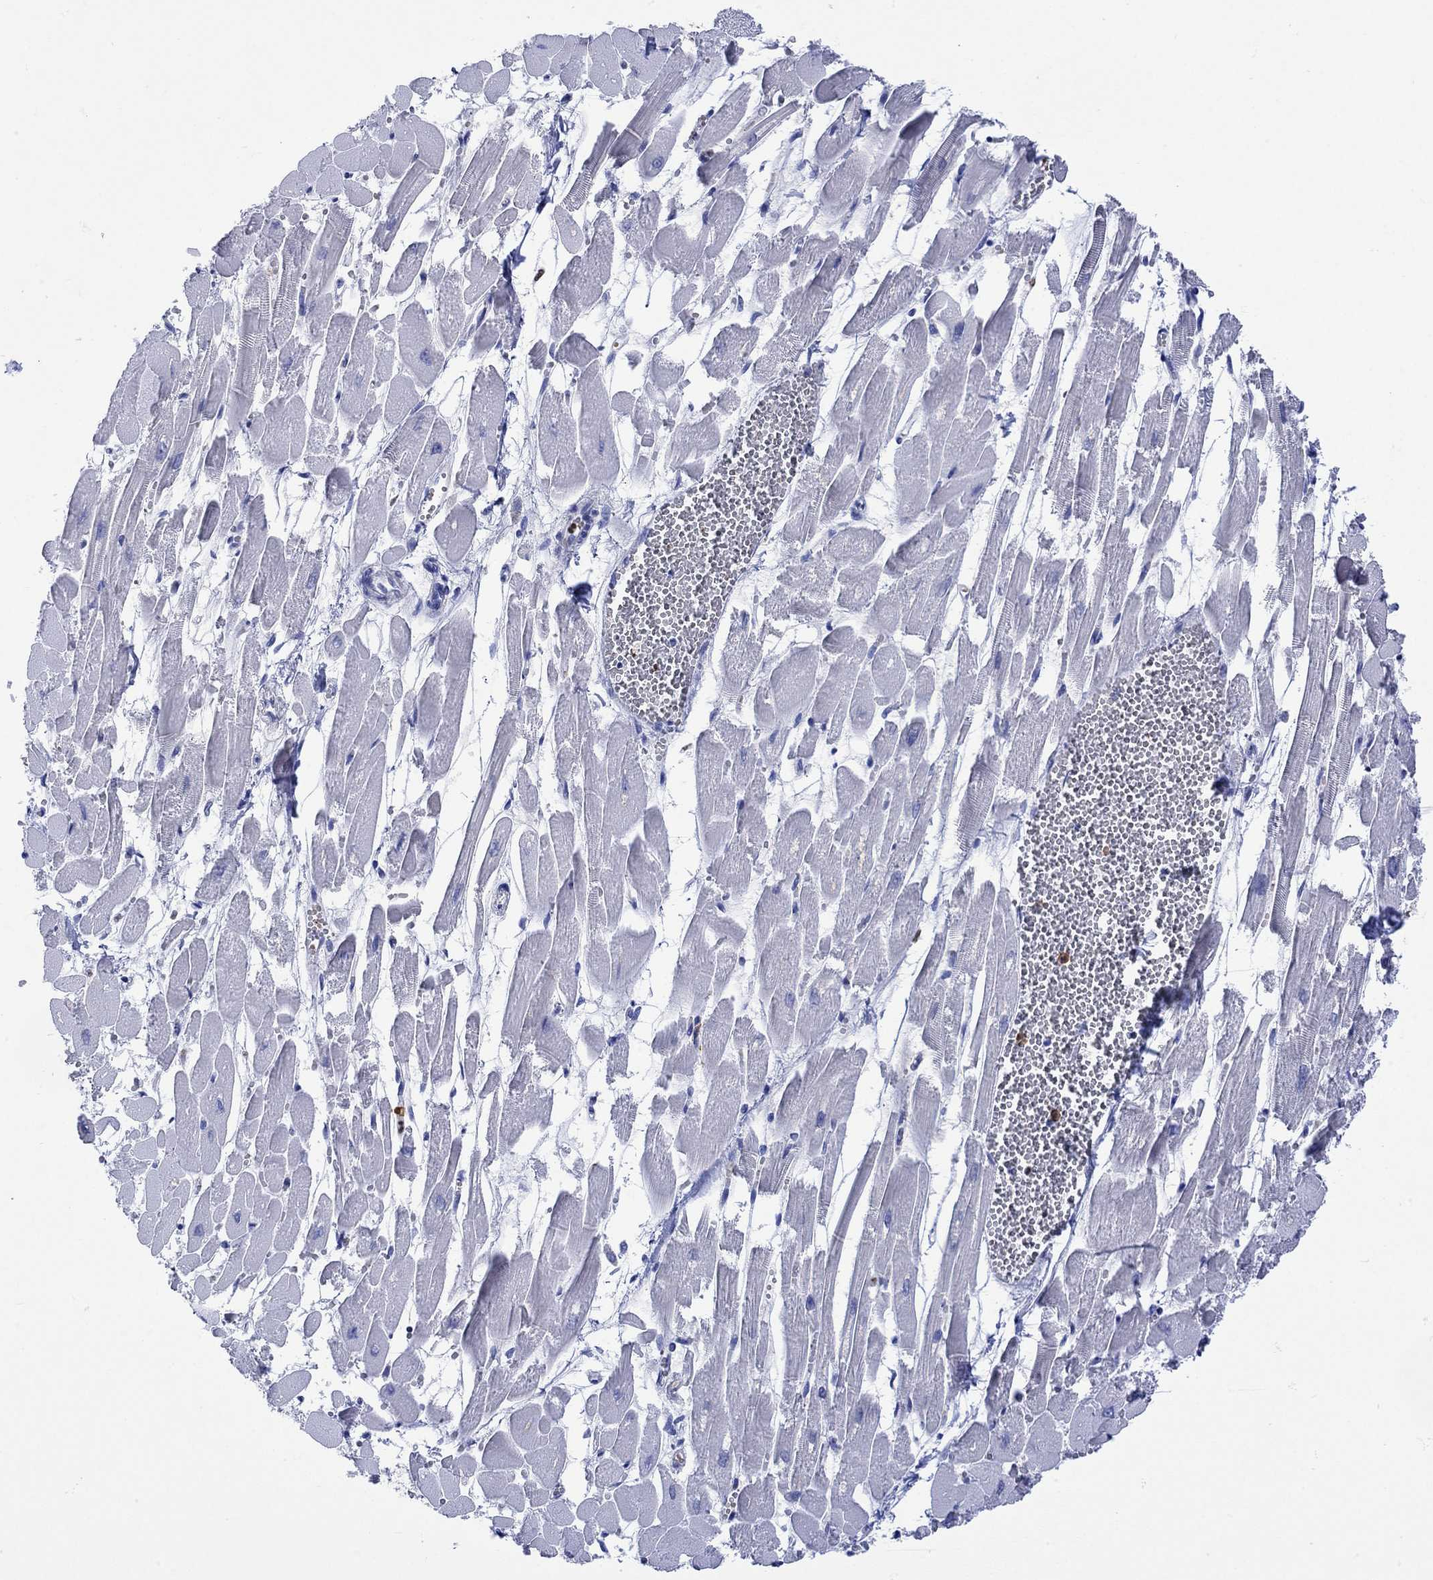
{"staining": {"intensity": "negative", "quantity": "none", "location": "none"}, "tissue": "heart muscle", "cell_type": "Cardiomyocytes", "image_type": "normal", "snomed": [{"axis": "morphology", "description": "Normal tissue, NOS"}, {"axis": "topography", "description": "Heart"}], "caption": "A histopathology image of heart muscle stained for a protein shows no brown staining in cardiomyocytes.", "gene": "LINGO3", "patient": {"sex": "female", "age": 52}}